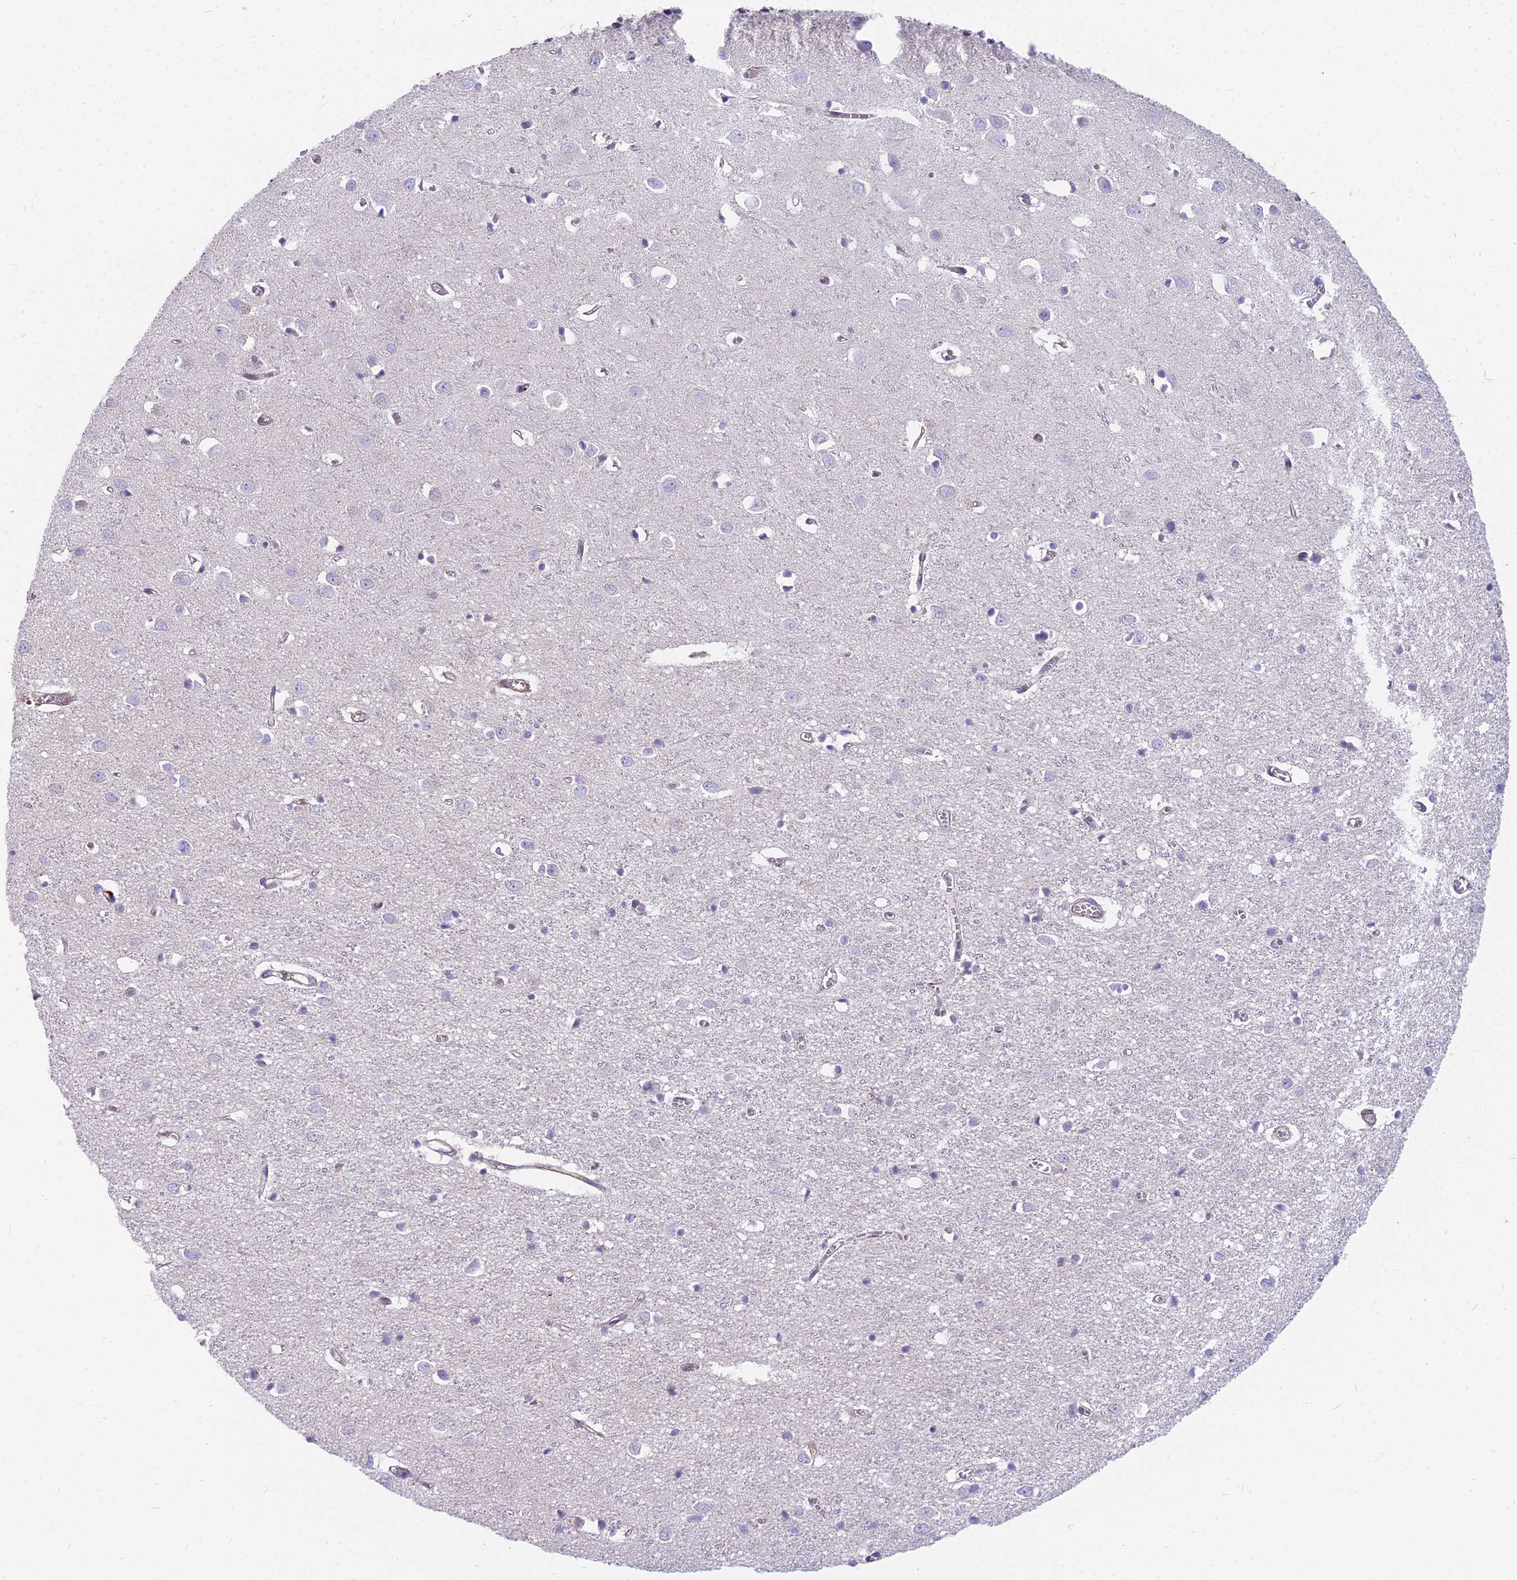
{"staining": {"intensity": "weak", "quantity": ">75%", "location": "cytoplasmic/membranous"}, "tissue": "cerebral cortex", "cell_type": "Endothelial cells", "image_type": "normal", "snomed": [{"axis": "morphology", "description": "Normal tissue, NOS"}, {"axis": "topography", "description": "Cerebral cortex"}], "caption": "The immunohistochemical stain labels weak cytoplasmic/membranous expression in endothelial cells of unremarkable cerebral cortex.", "gene": "HLA", "patient": {"sex": "female", "age": 64}}